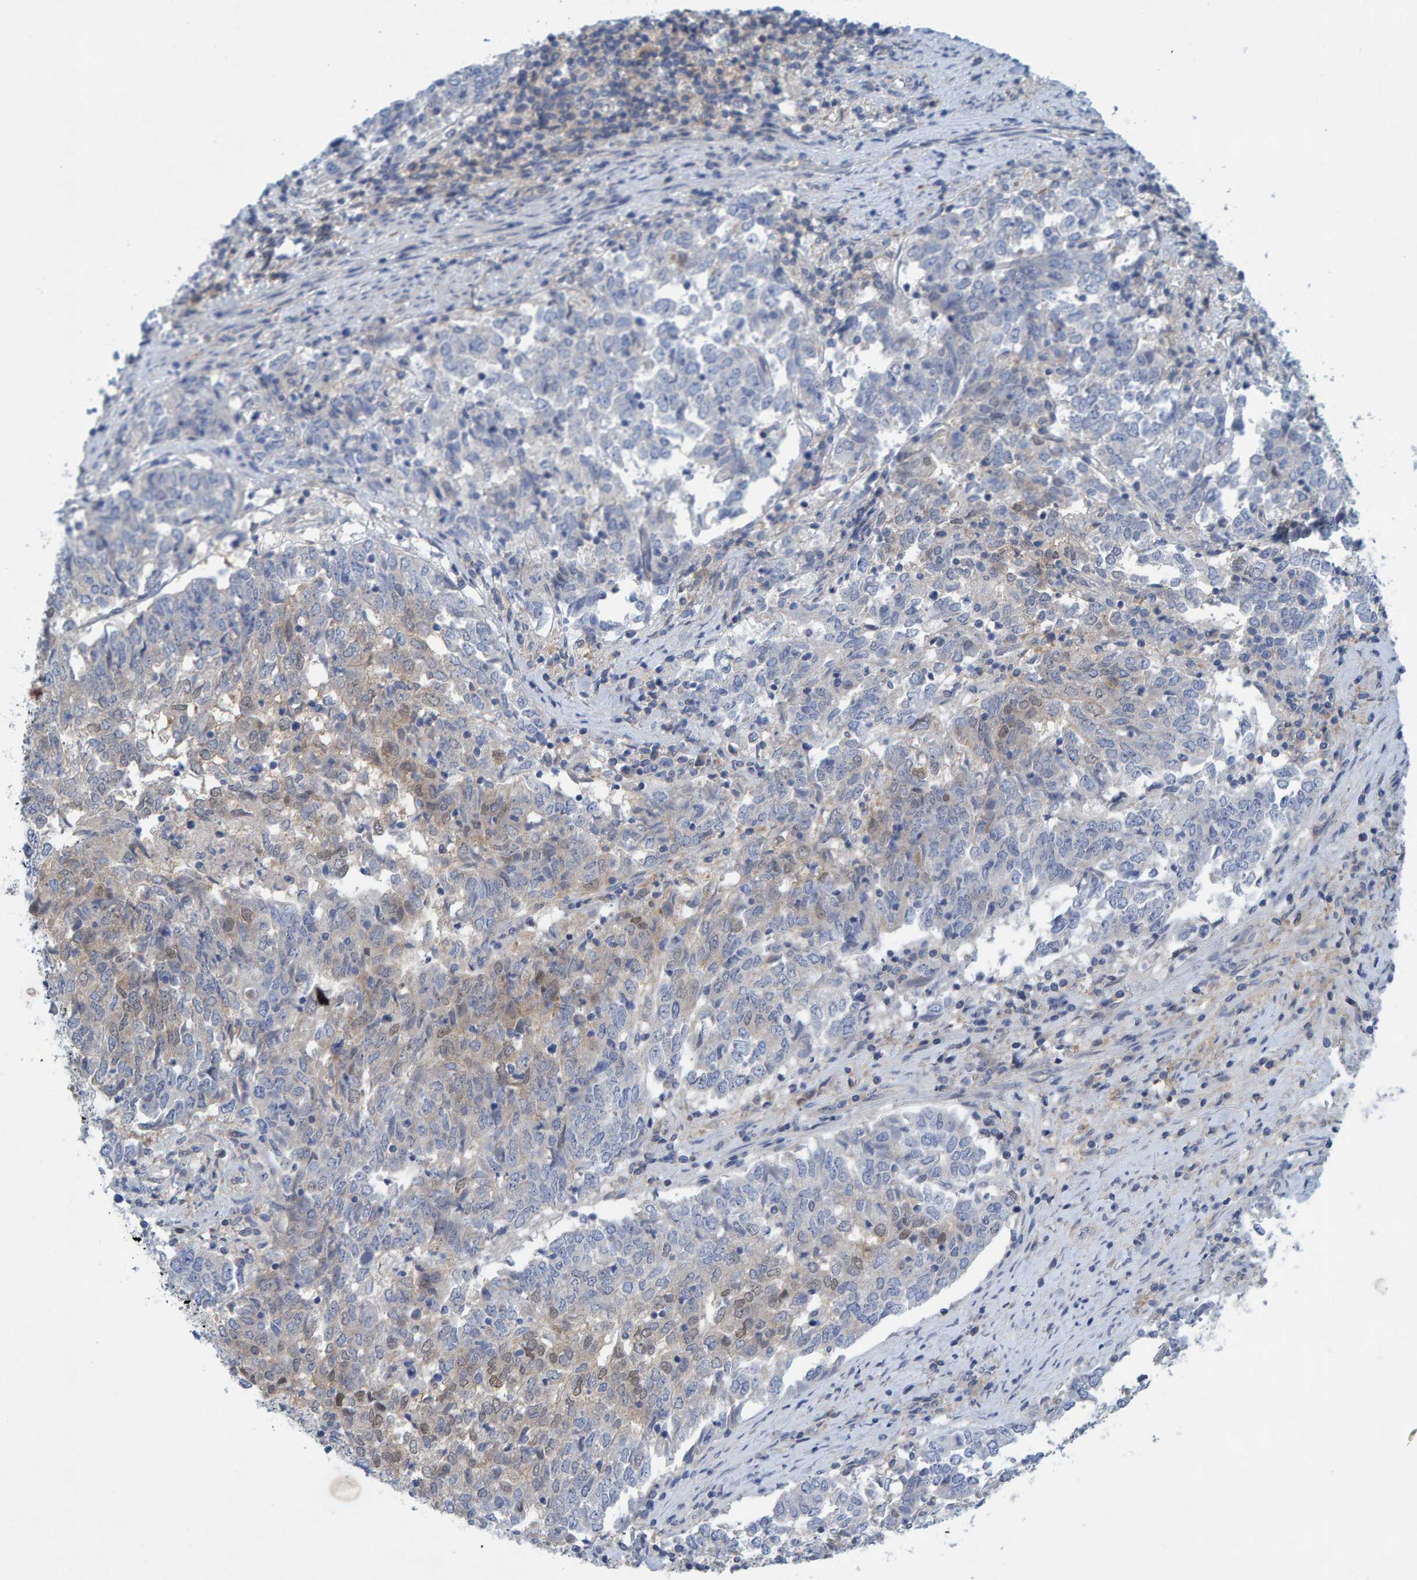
{"staining": {"intensity": "weak", "quantity": "<25%", "location": "cytoplasmic/membranous"}, "tissue": "endometrial cancer", "cell_type": "Tumor cells", "image_type": "cancer", "snomed": [{"axis": "morphology", "description": "Adenocarcinoma, NOS"}, {"axis": "topography", "description": "Endometrium"}], "caption": "Immunohistochemical staining of human endometrial cancer (adenocarcinoma) reveals no significant positivity in tumor cells.", "gene": "ALAD", "patient": {"sex": "female", "age": 80}}